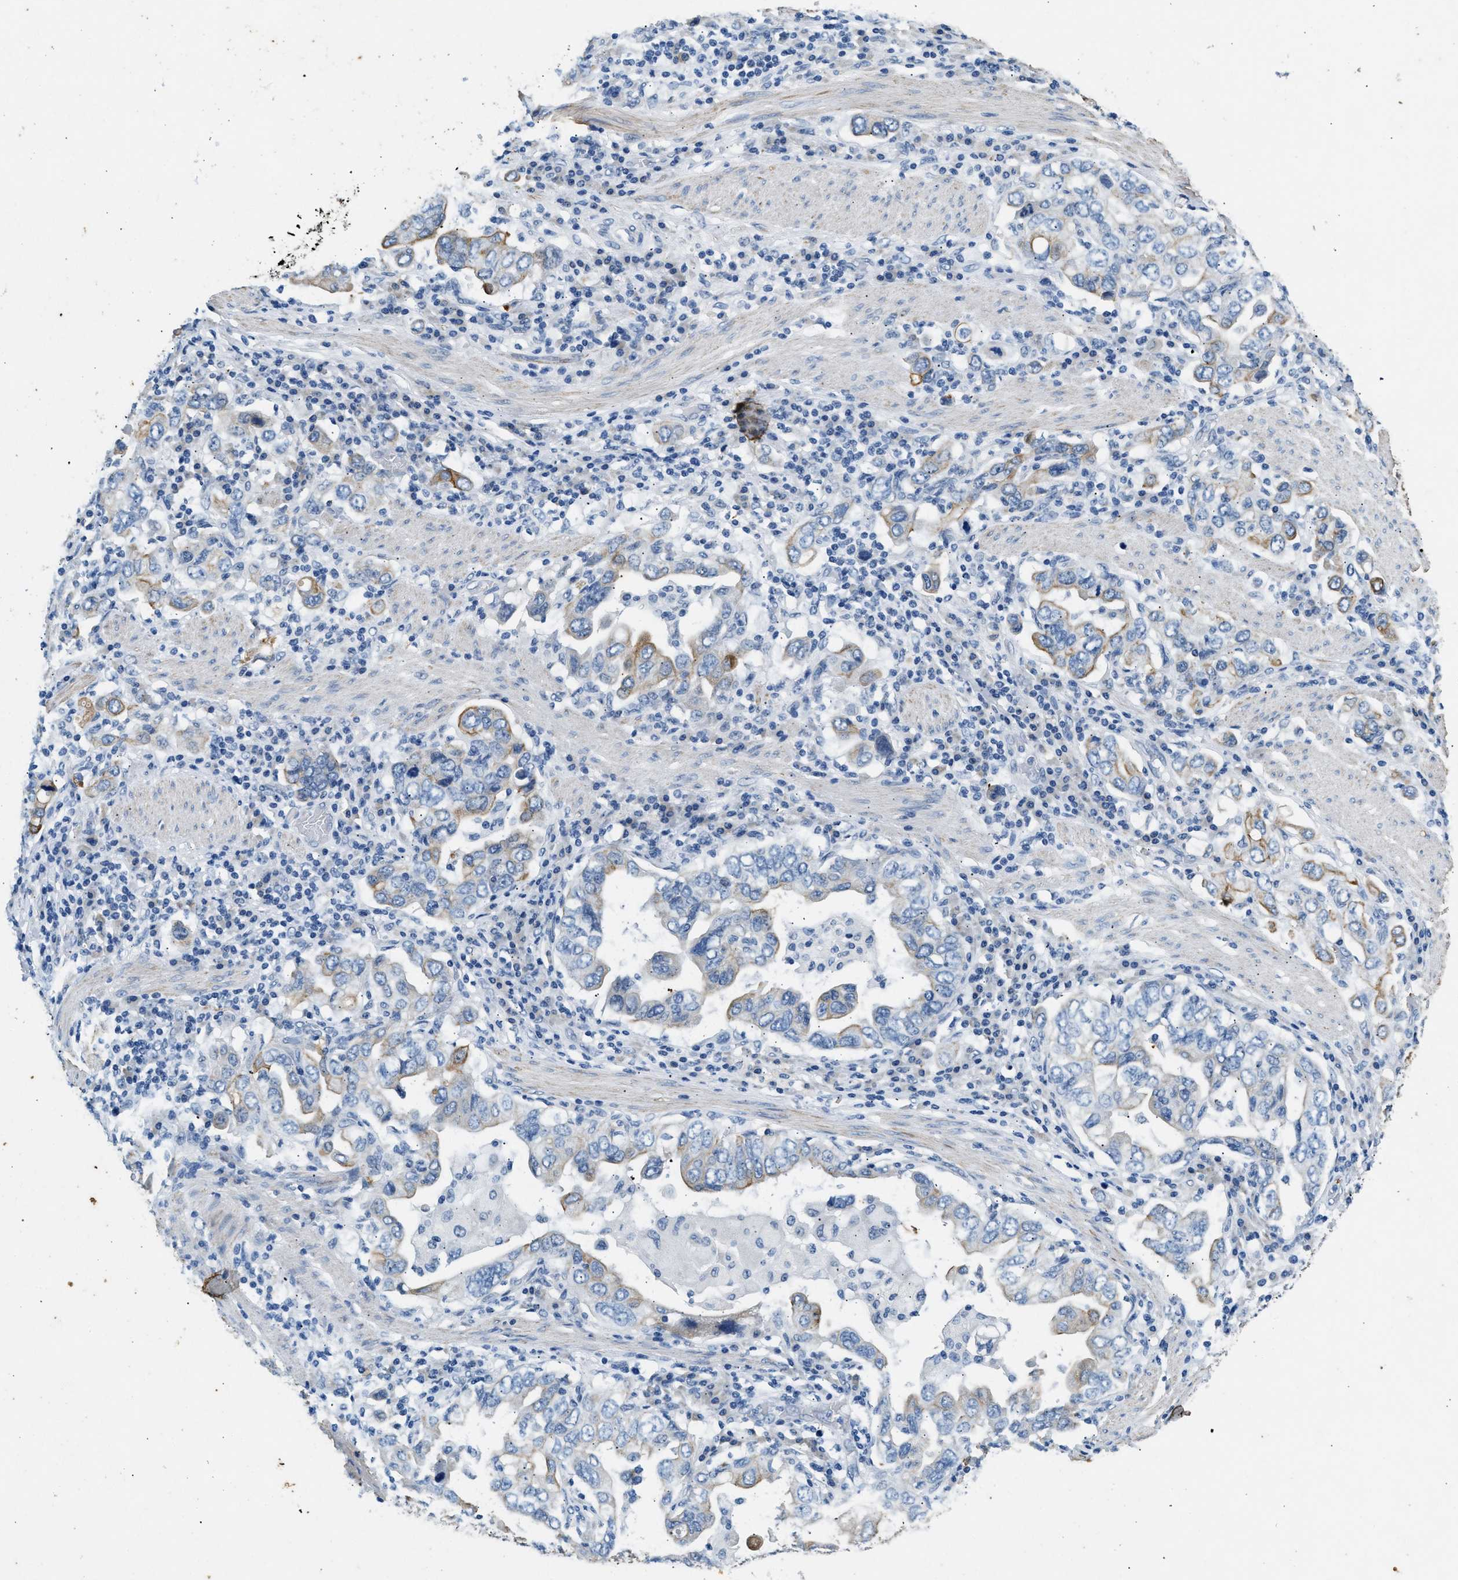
{"staining": {"intensity": "moderate", "quantity": "<25%", "location": "cytoplasmic/membranous"}, "tissue": "stomach cancer", "cell_type": "Tumor cells", "image_type": "cancer", "snomed": [{"axis": "morphology", "description": "Adenocarcinoma, NOS"}, {"axis": "topography", "description": "Stomach, upper"}], "caption": "Stomach cancer (adenocarcinoma) tissue shows moderate cytoplasmic/membranous expression in about <25% of tumor cells (DAB IHC, brown staining for protein, blue staining for nuclei).", "gene": "CFAP20", "patient": {"sex": "male", "age": 62}}